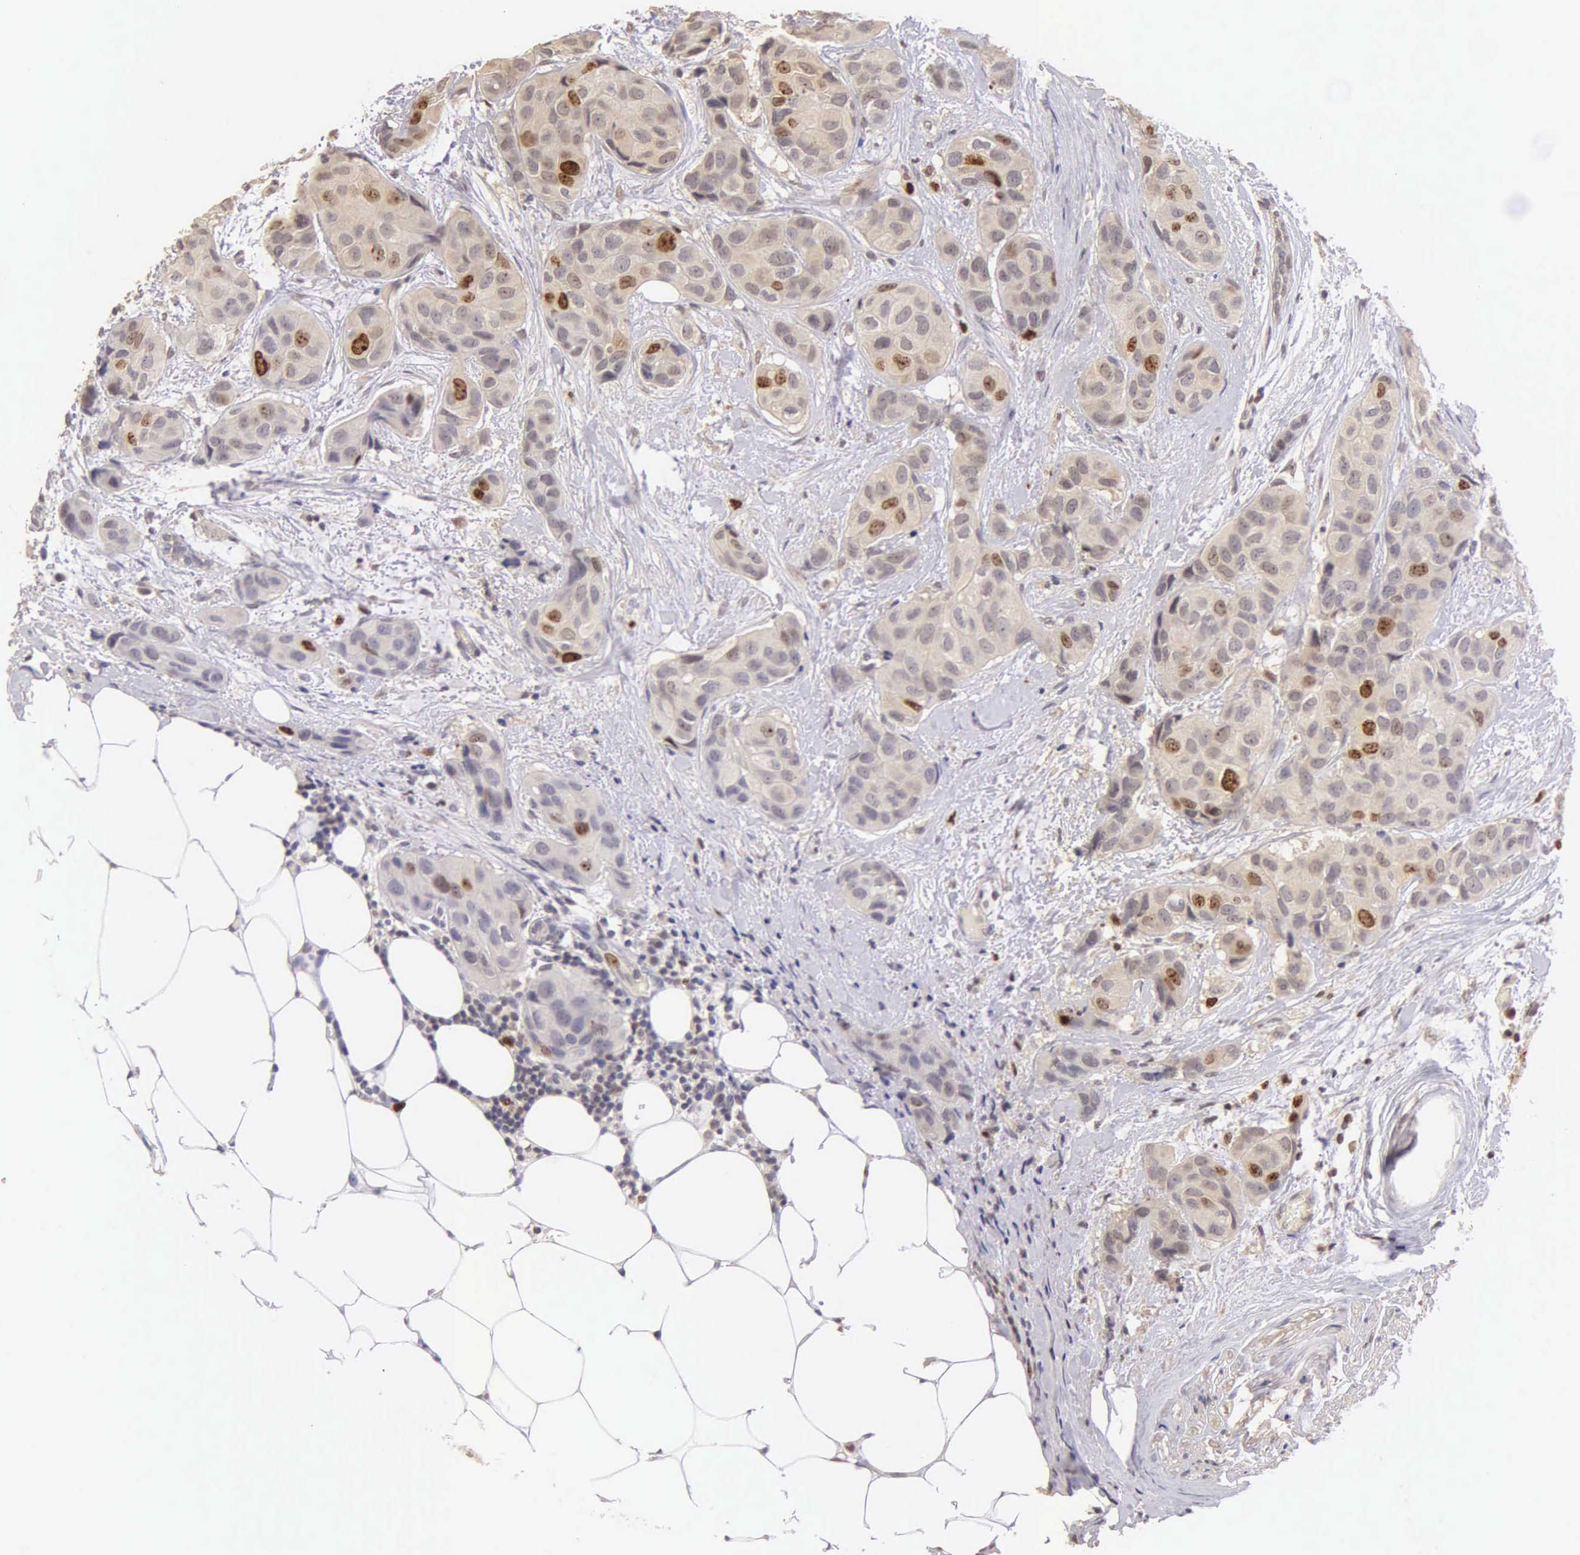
{"staining": {"intensity": "moderate", "quantity": "25%-75%", "location": "nuclear"}, "tissue": "breast cancer", "cell_type": "Tumor cells", "image_type": "cancer", "snomed": [{"axis": "morphology", "description": "Duct carcinoma"}, {"axis": "topography", "description": "Breast"}], "caption": "Moderate nuclear expression is appreciated in about 25%-75% of tumor cells in intraductal carcinoma (breast). (IHC, brightfield microscopy, high magnification).", "gene": "MKI67", "patient": {"sex": "female", "age": 68}}